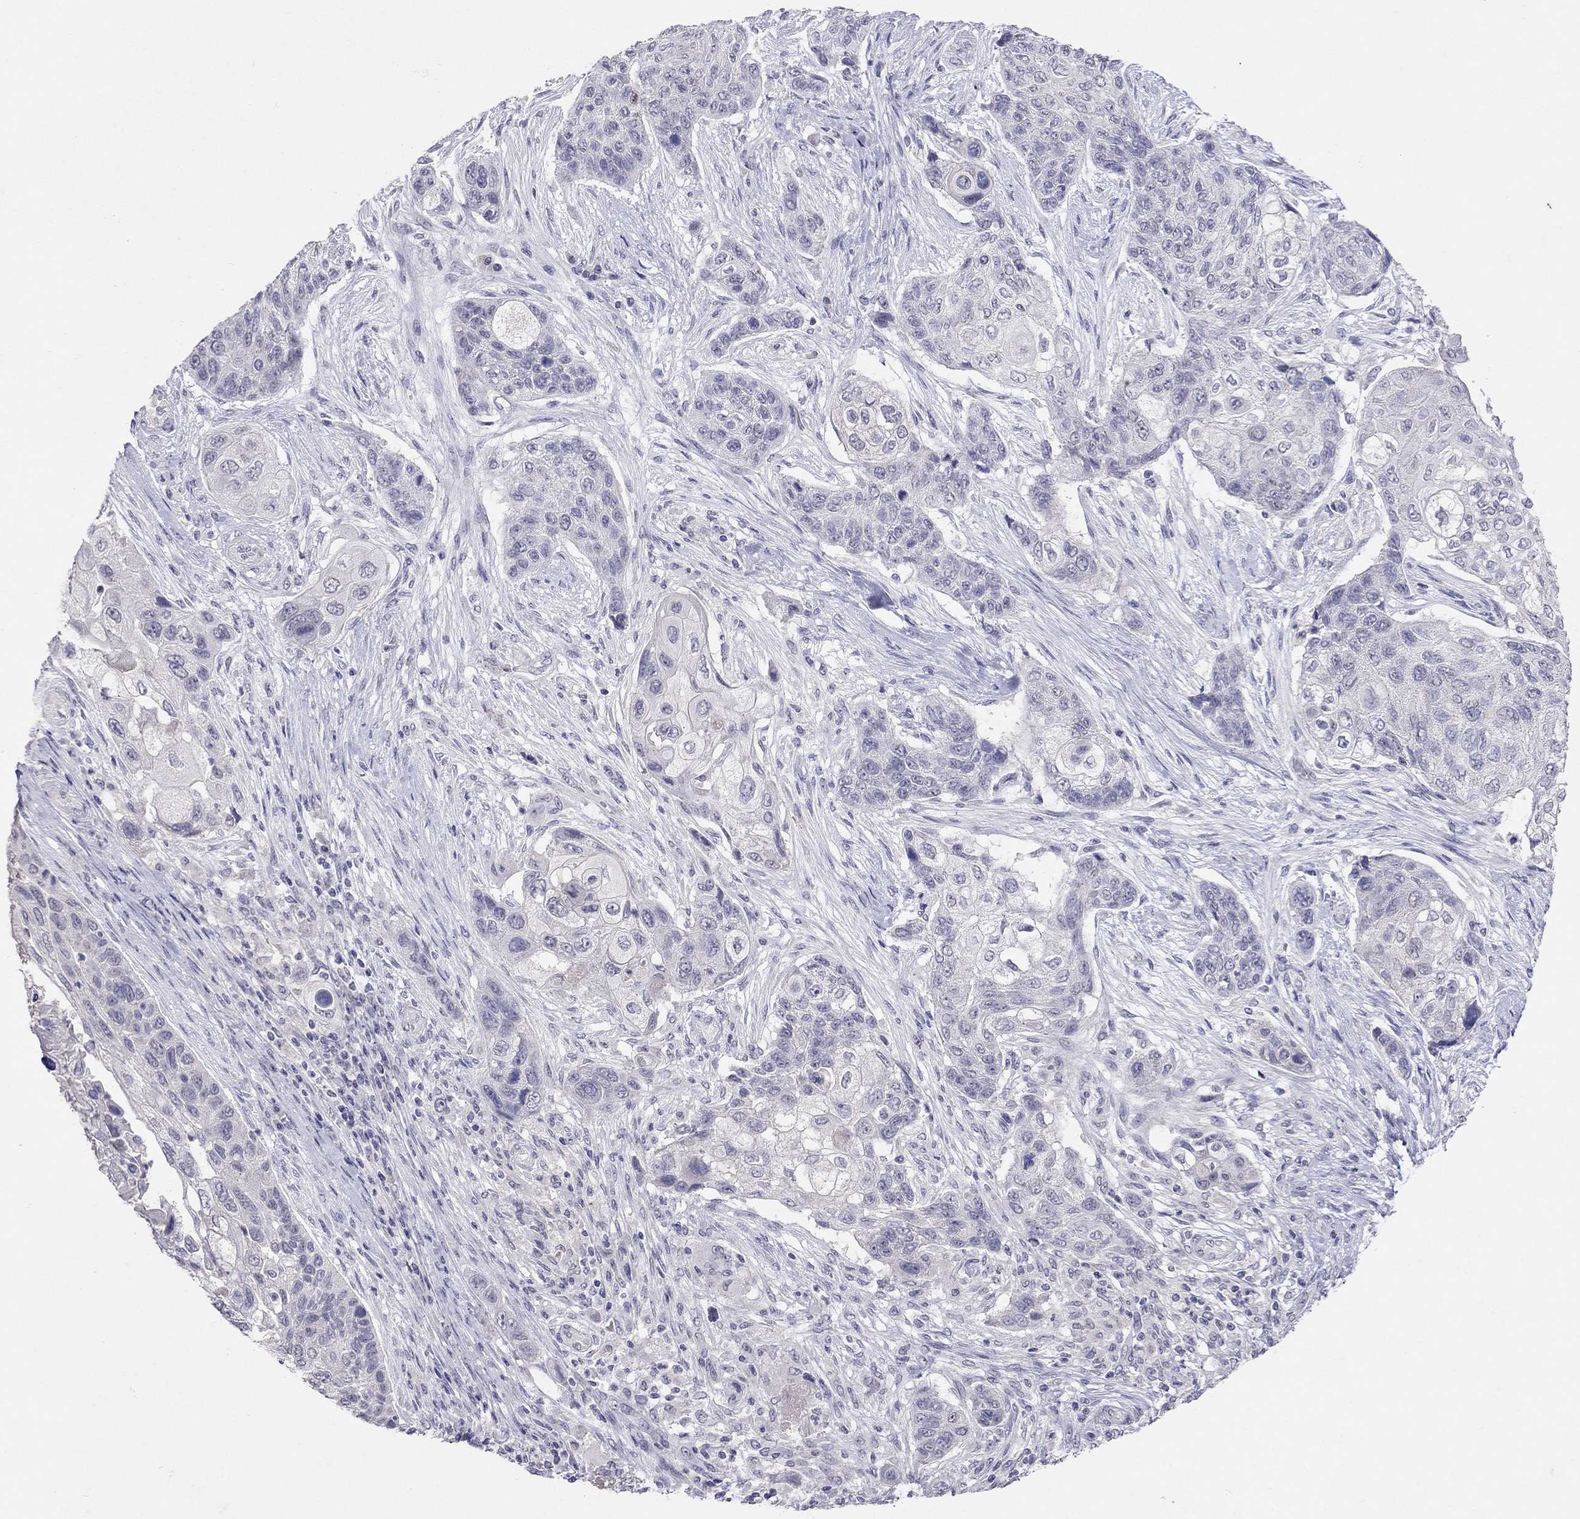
{"staining": {"intensity": "negative", "quantity": "none", "location": "none"}, "tissue": "lung cancer", "cell_type": "Tumor cells", "image_type": "cancer", "snomed": [{"axis": "morphology", "description": "Squamous cell carcinoma, NOS"}, {"axis": "topography", "description": "Lung"}], "caption": "Immunohistochemistry of human lung cancer shows no expression in tumor cells. (Stains: DAB IHC with hematoxylin counter stain, Microscopy: brightfield microscopy at high magnification).", "gene": "FST", "patient": {"sex": "male", "age": 69}}